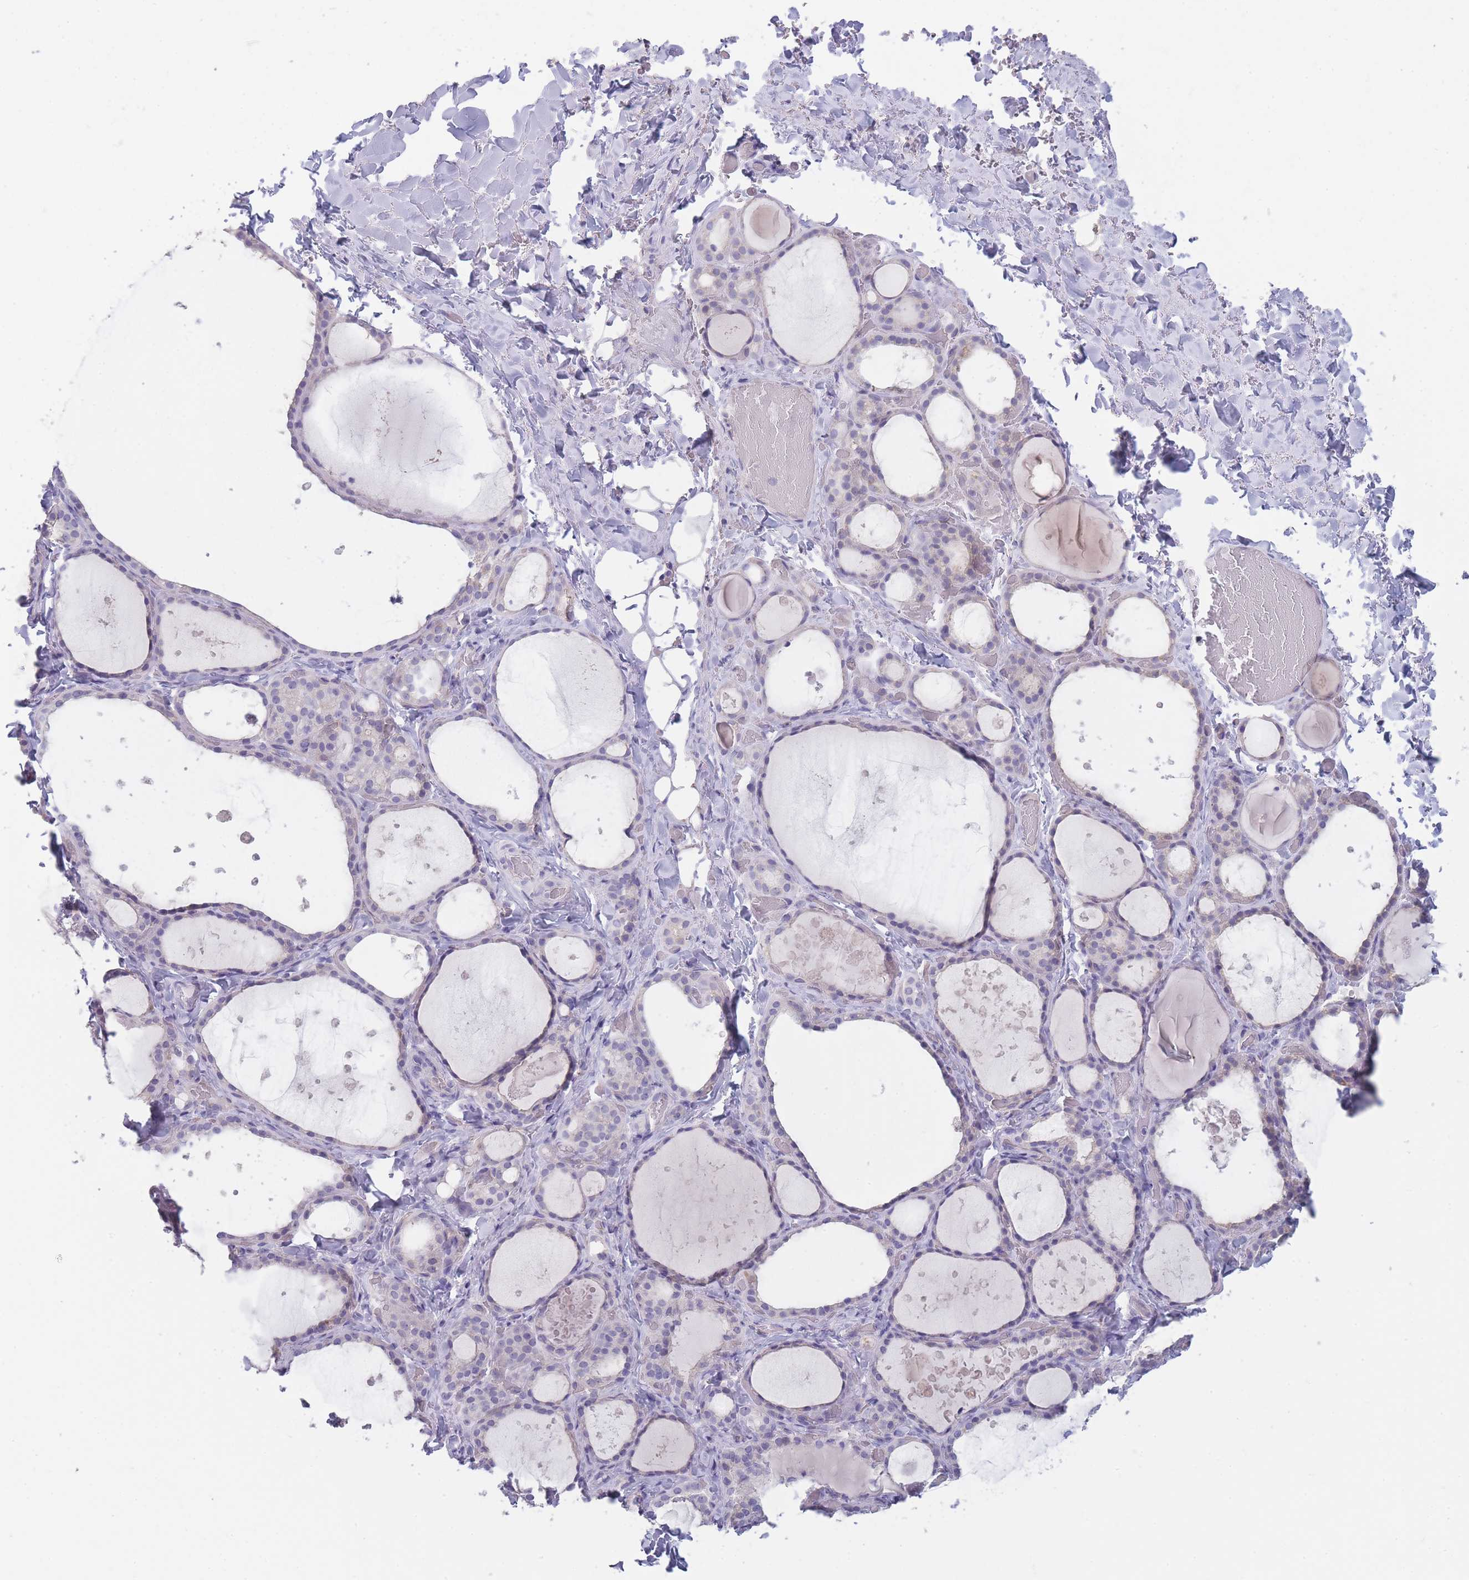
{"staining": {"intensity": "negative", "quantity": "none", "location": "none"}, "tissue": "thyroid gland", "cell_type": "Glandular cells", "image_type": "normal", "snomed": [{"axis": "morphology", "description": "Normal tissue, NOS"}, {"axis": "topography", "description": "Thyroid gland"}], "caption": "This is an immunohistochemistry (IHC) photomicrograph of benign human thyroid gland. There is no staining in glandular cells.", "gene": "DCANP1", "patient": {"sex": "female", "age": 44}}